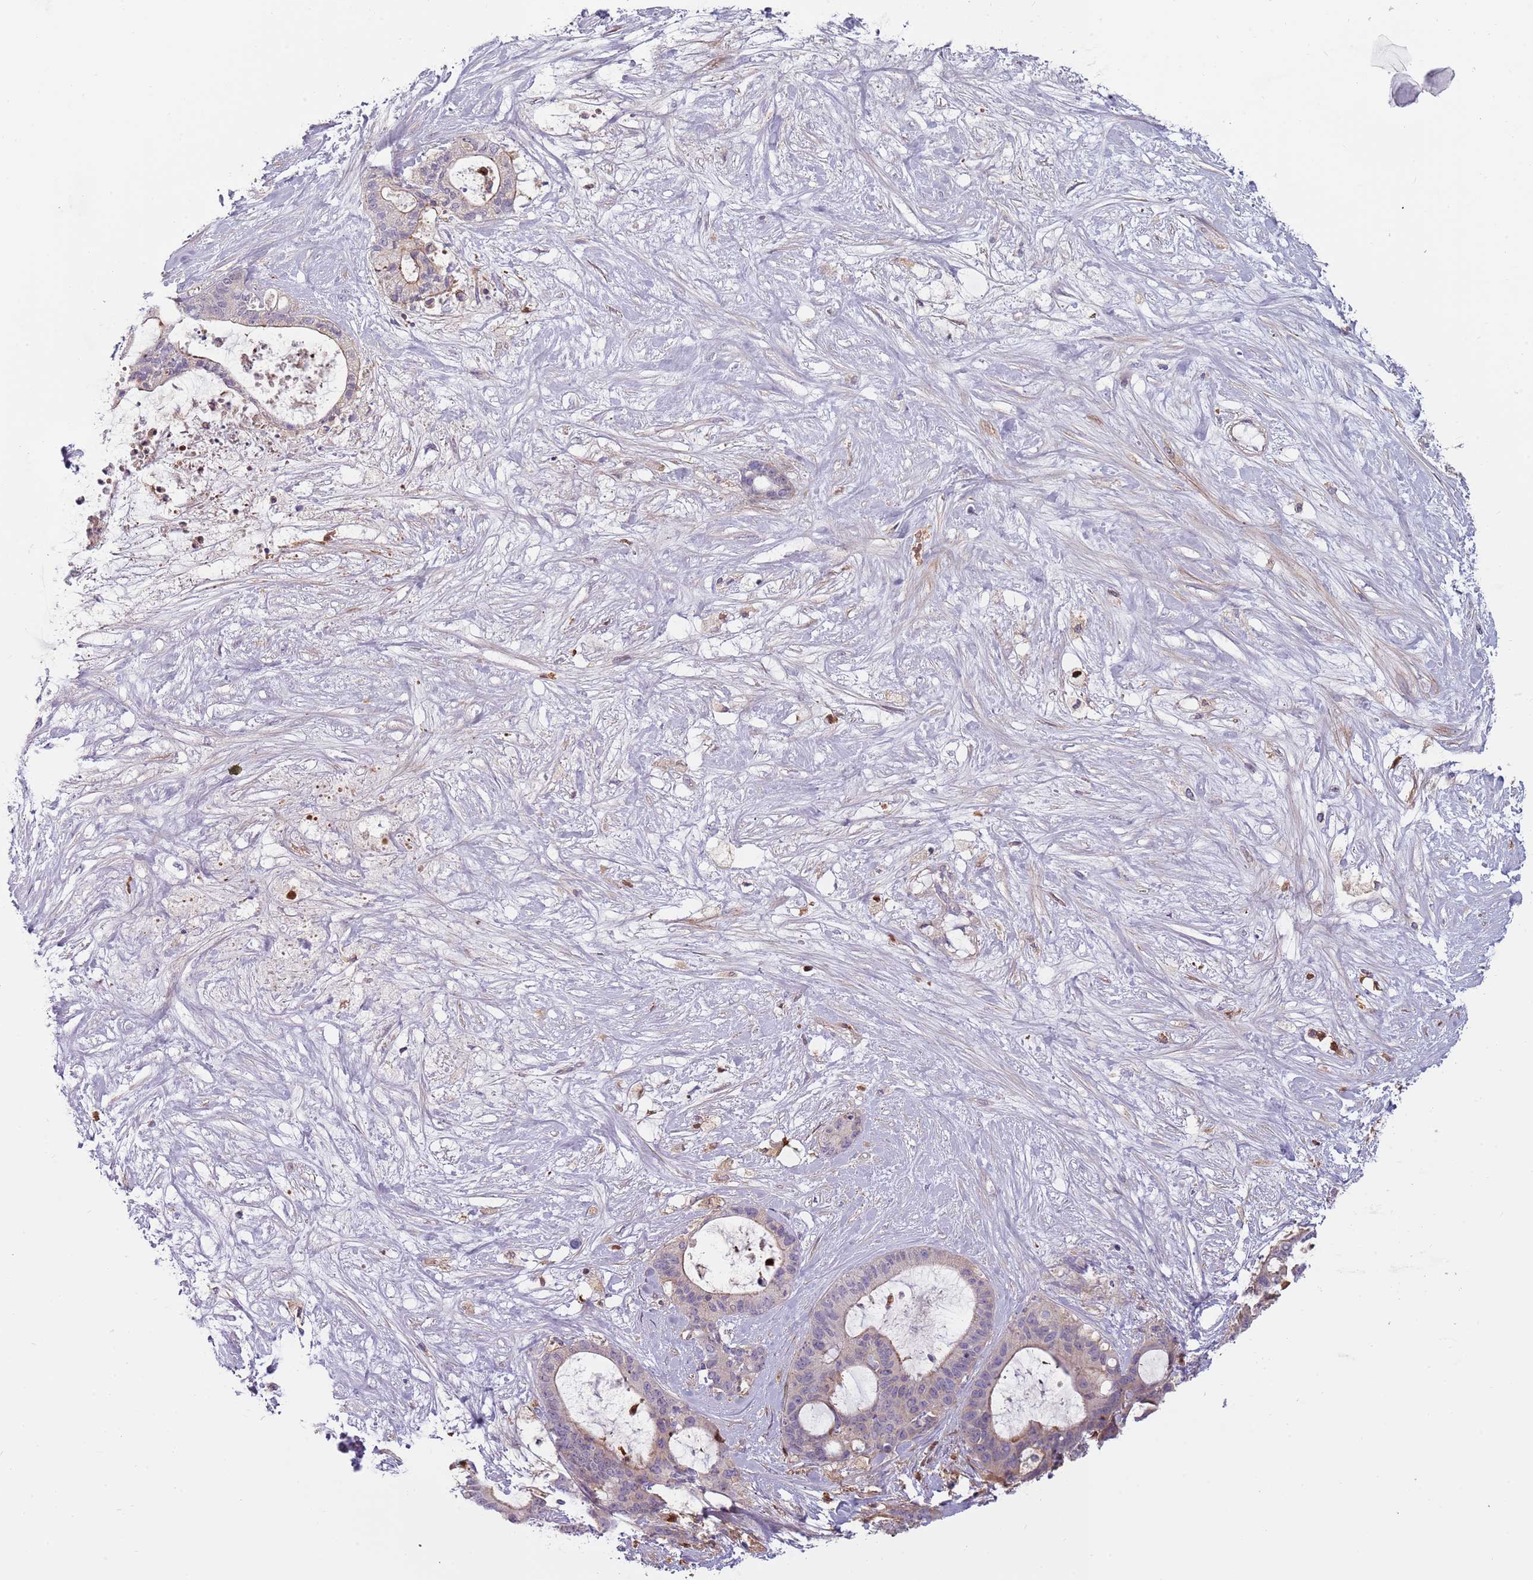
{"staining": {"intensity": "negative", "quantity": "none", "location": "none"}, "tissue": "liver cancer", "cell_type": "Tumor cells", "image_type": "cancer", "snomed": [{"axis": "morphology", "description": "Normal tissue, NOS"}, {"axis": "morphology", "description": "Cholangiocarcinoma"}, {"axis": "topography", "description": "Liver"}, {"axis": "topography", "description": "Peripheral nerve tissue"}], "caption": "Immunohistochemistry (IHC) photomicrograph of neoplastic tissue: cholangiocarcinoma (liver) stained with DAB (3,3'-diaminobenzidine) displays no significant protein staining in tumor cells.", "gene": "NADK", "patient": {"sex": "female", "age": 73}}